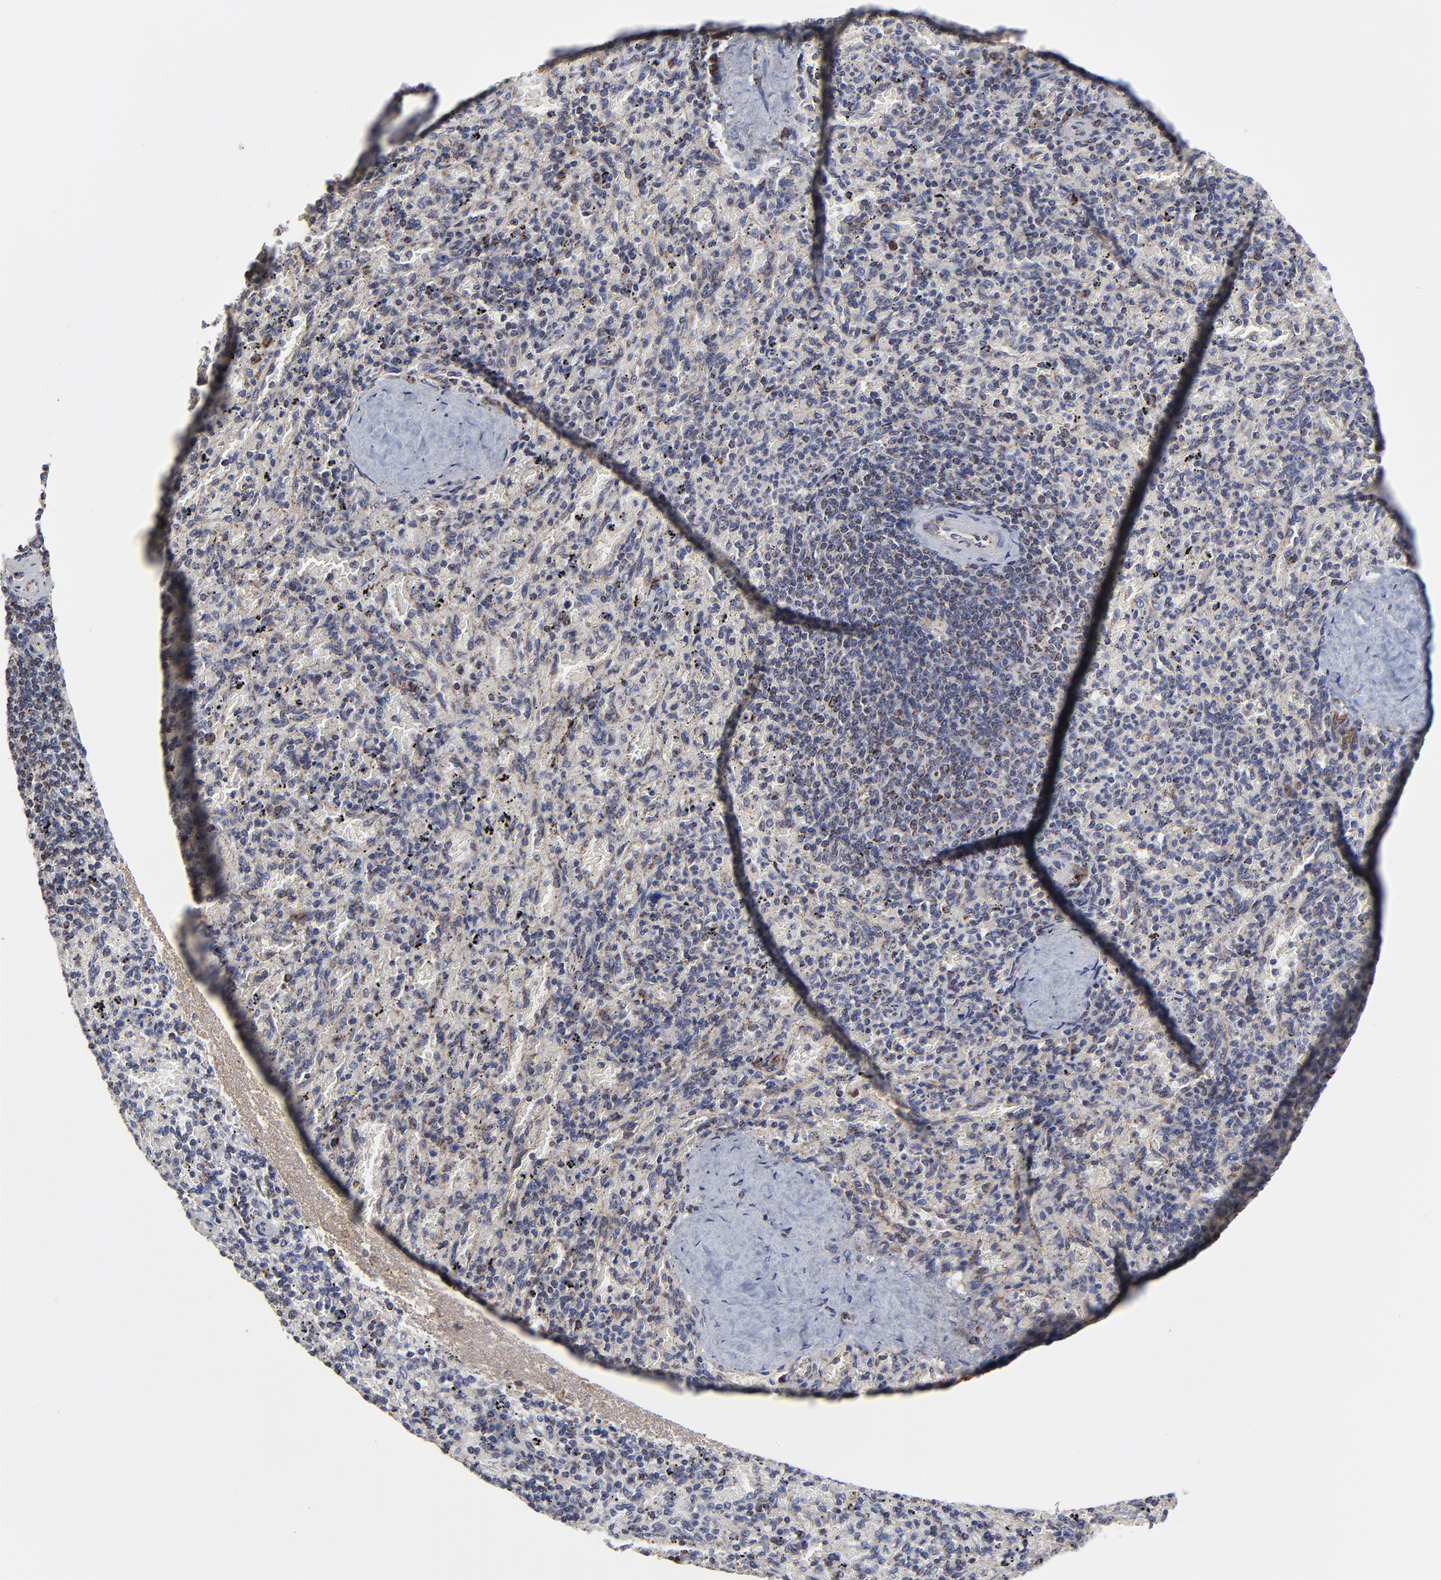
{"staining": {"intensity": "negative", "quantity": "none", "location": "none"}, "tissue": "spleen", "cell_type": "Cells in red pulp", "image_type": "normal", "snomed": [{"axis": "morphology", "description": "Normal tissue, NOS"}, {"axis": "topography", "description": "Spleen"}], "caption": "Photomicrograph shows no significant protein staining in cells in red pulp of benign spleen.", "gene": "ZNF550", "patient": {"sex": "female", "age": 43}}